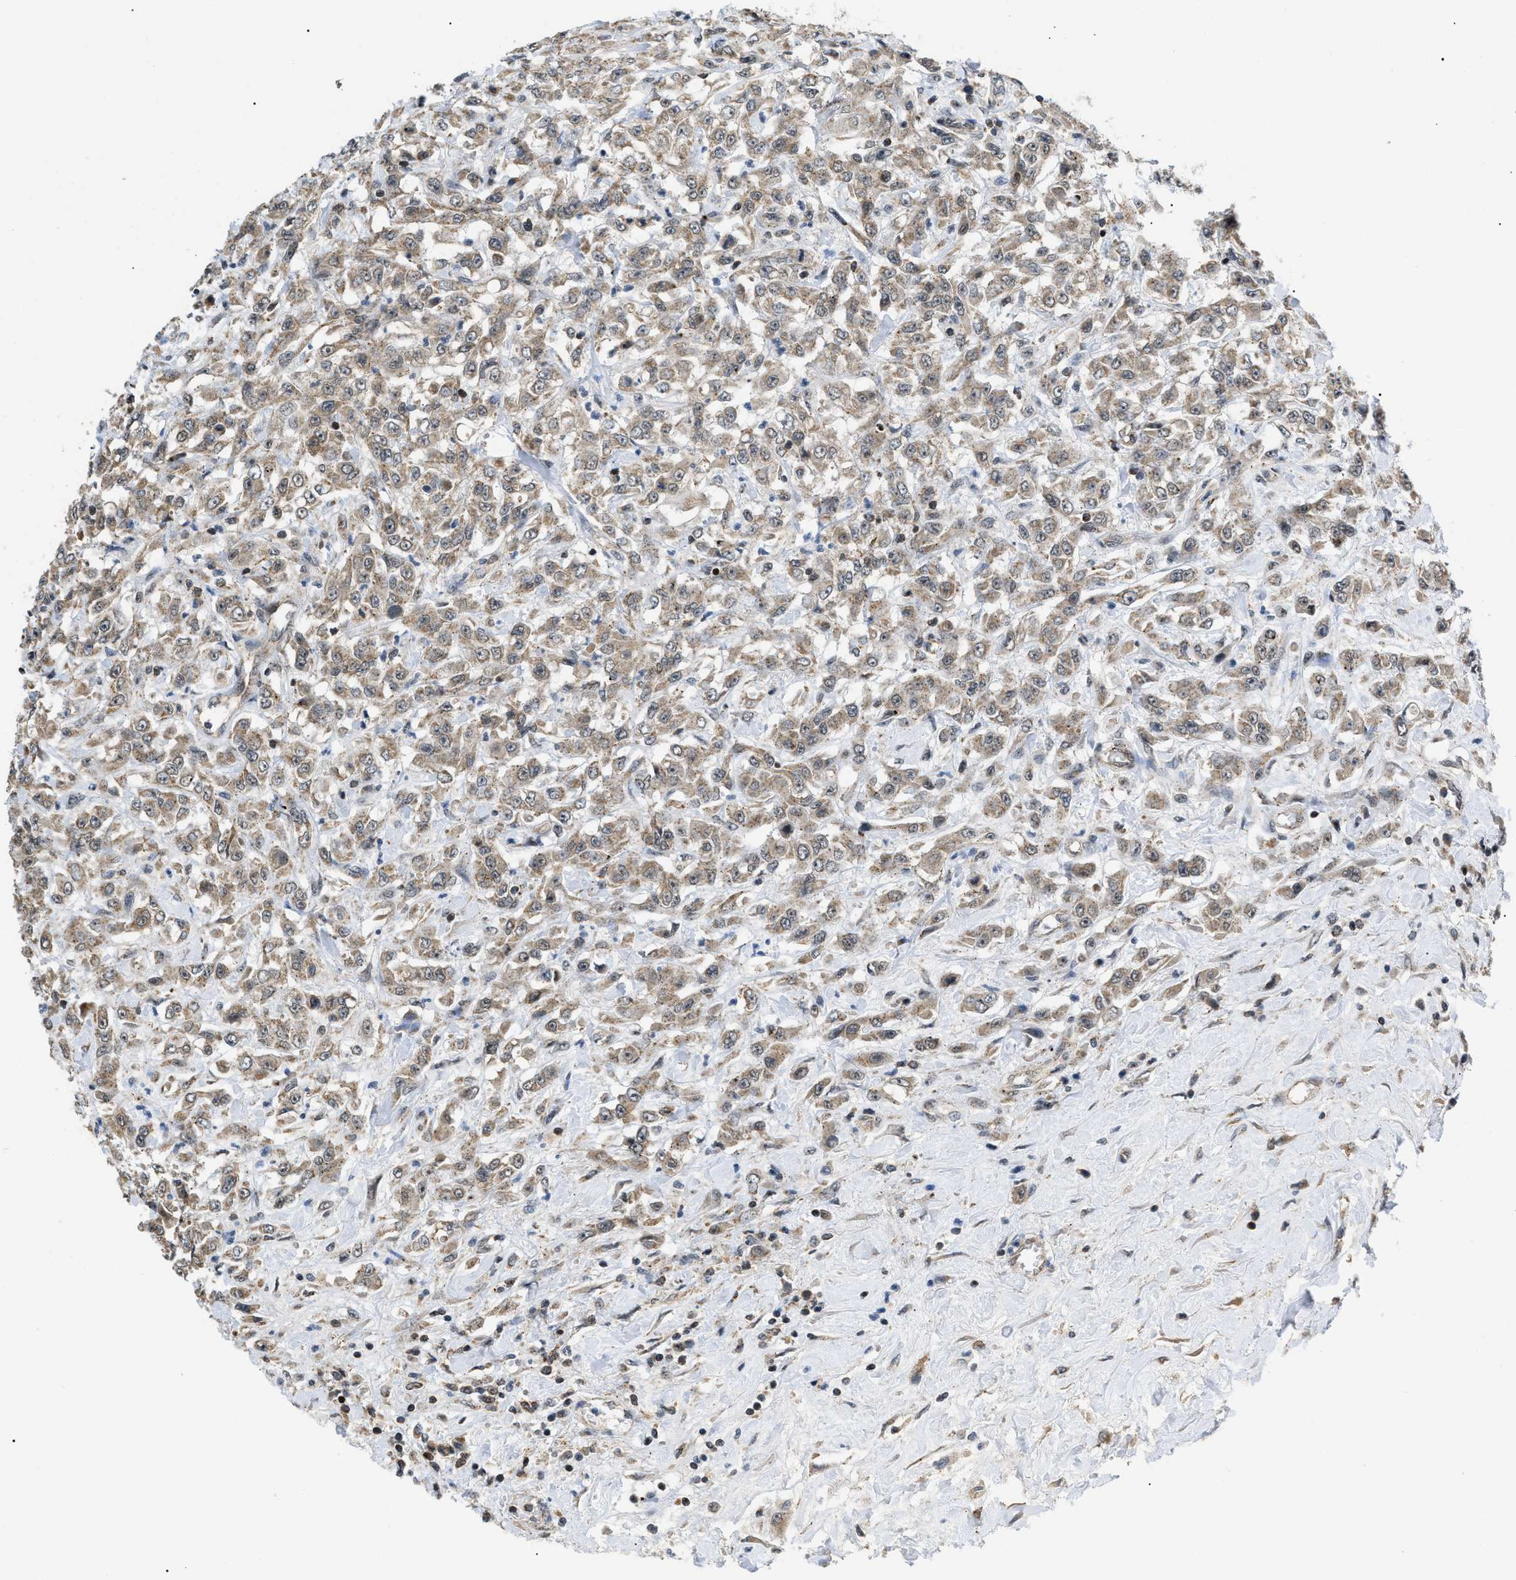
{"staining": {"intensity": "weak", "quantity": ">75%", "location": "cytoplasmic/membranous"}, "tissue": "urothelial cancer", "cell_type": "Tumor cells", "image_type": "cancer", "snomed": [{"axis": "morphology", "description": "Urothelial carcinoma, High grade"}, {"axis": "topography", "description": "Urinary bladder"}], "caption": "Brown immunohistochemical staining in human high-grade urothelial carcinoma demonstrates weak cytoplasmic/membranous positivity in approximately >75% of tumor cells.", "gene": "ZBTB11", "patient": {"sex": "male", "age": 46}}